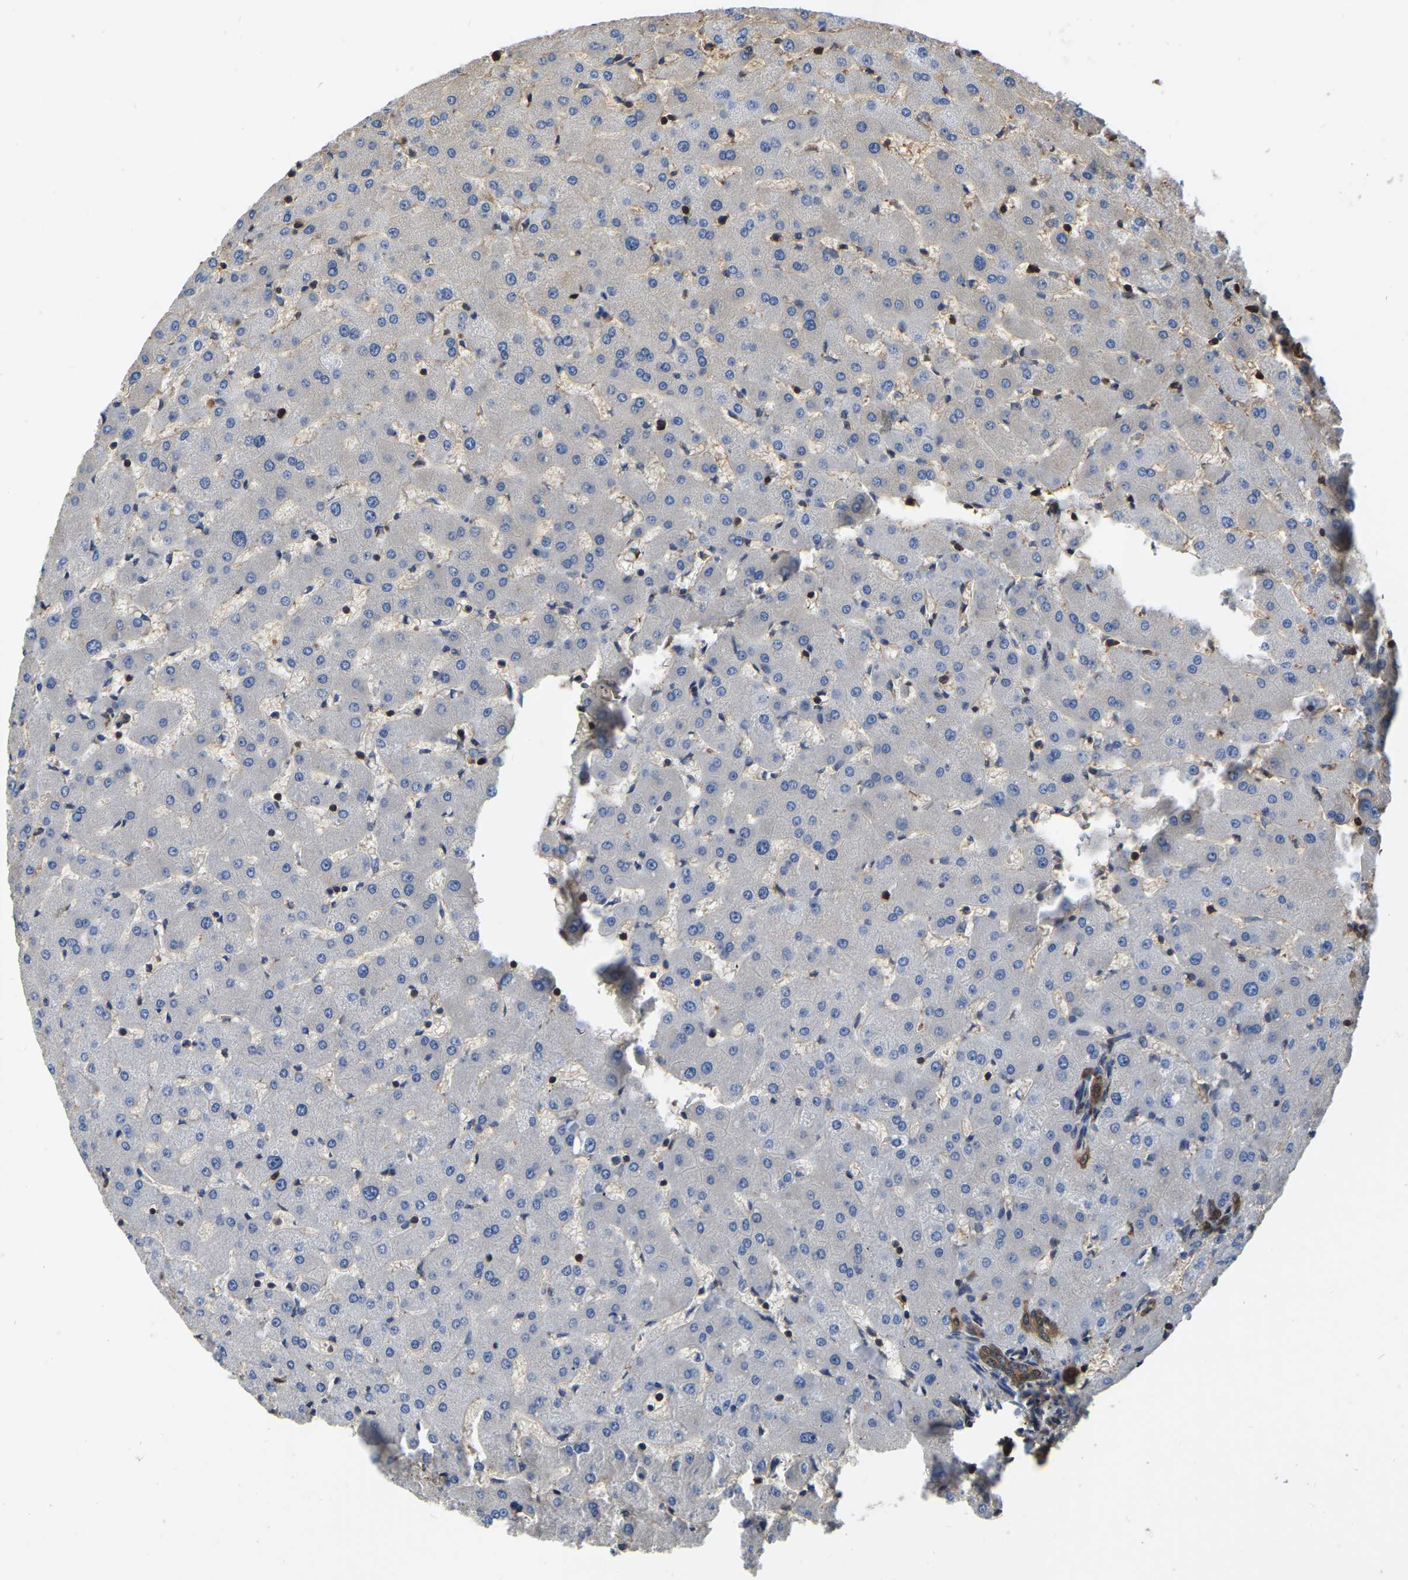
{"staining": {"intensity": "strong", "quantity": ">75%", "location": "cytoplasmic/membranous"}, "tissue": "liver", "cell_type": "Cholangiocytes", "image_type": "normal", "snomed": [{"axis": "morphology", "description": "Normal tissue, NOS"}, {"axis": "topography", "description": "Liver"}], "caption": "Protein staining of normal liver shows strong cytoplasmic/membranous staining in about >75% of cholangiocytes. The protein of interest is stained brown, and the nuclei are stained in blue (DAB (3,3'-diaminobenzidine) IHC with brightfield microscopy, high magnification).", "gene": "LDHB", "patient": {"sex": "female", "age": 63}}